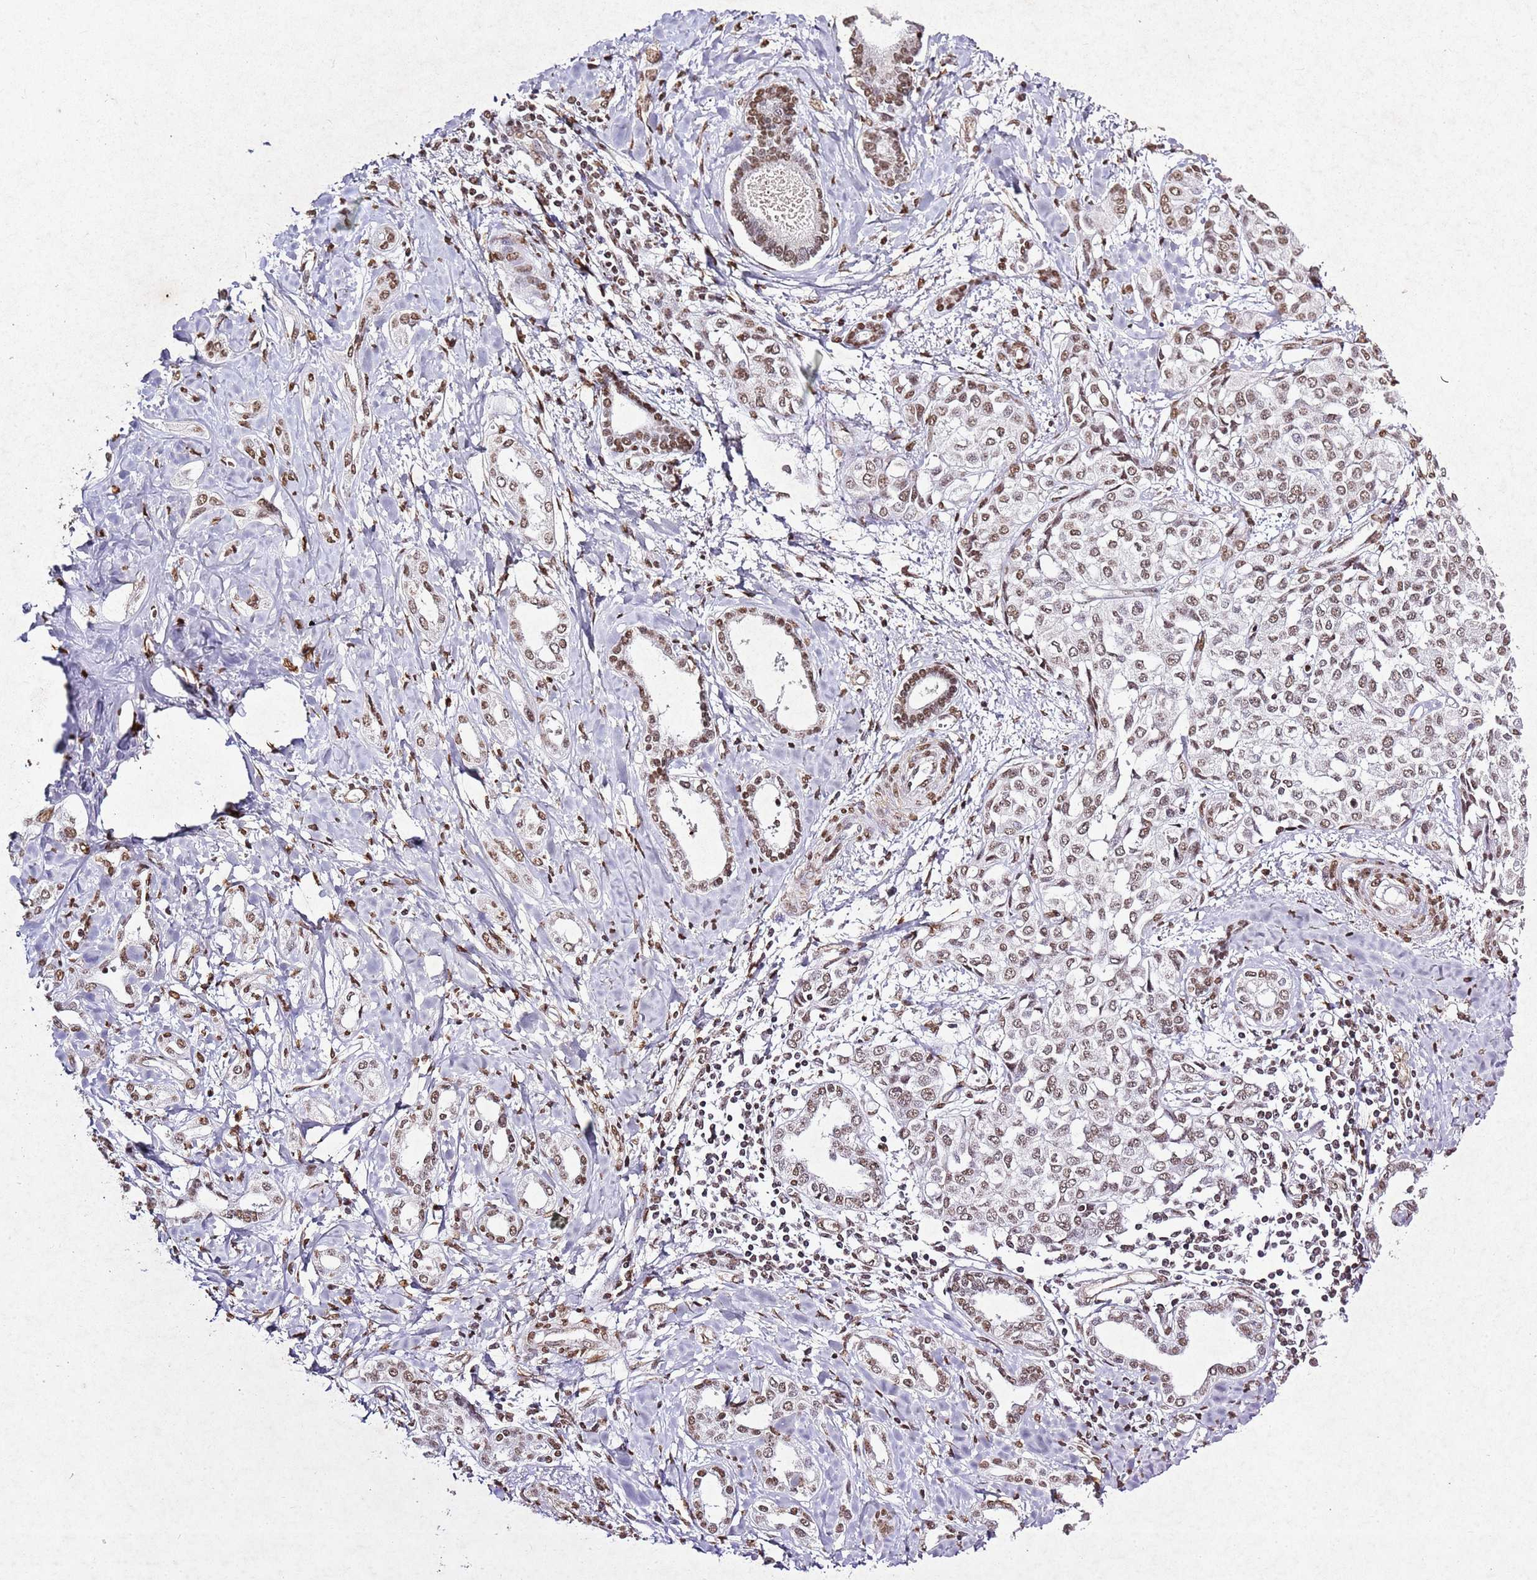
{"staining": {"intensity": "moderate", "quantity": ">75%", "location": "nuclear"}, "tissue": "liver cancer", "cell_type": "Tumor cells", "image_type": "cancer", "snomed": [{"axis": "morphology", "description": "Cholangiocarcinoma"}, {"axis": "topography", "description": "Liver"}], "caption": "Liver cancer (cholangiocarcinoma) stained with DAB (3,3'-diaminobenzidine) IHC shows medium levels of moderate nuclear positivity in about >75% of tumor cells.", "gene": "BMAL1", "patient": {"sex": "female", "age": 77}}